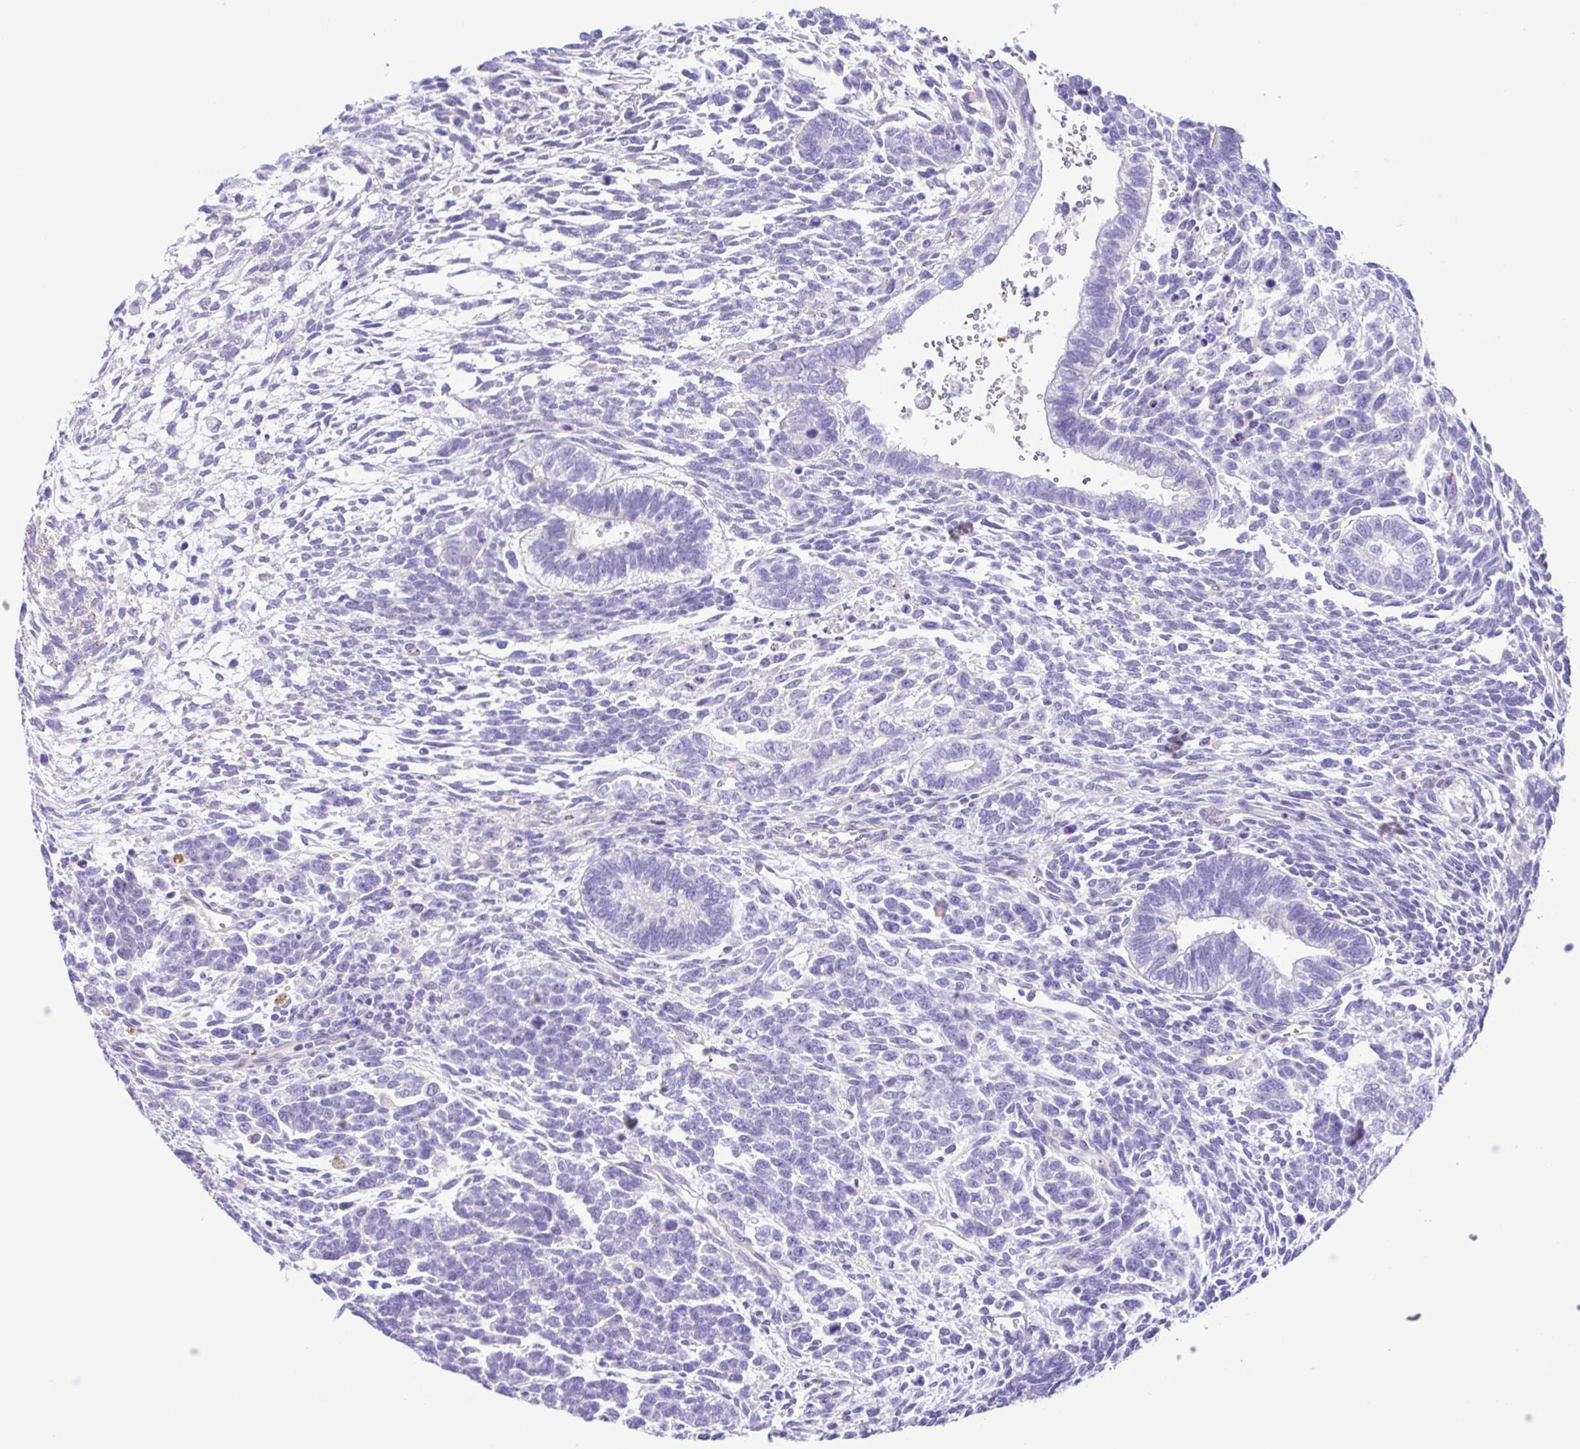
{"staining": {"intensity": "negative", "quantity": "none", "location": "none"}, "tissue": "testis cancer", "cell_type": "Tumor cells", "image_type": "cancer", "snomed": [{"axis": "morphology", "description": "Carcinoma, Embryonal, NOS"}, {"axis": "topography", "description": "Testis"}], "caption": "Tumor cells are negative for protein expression in human testis embryonal carcinoma. The staining is performed using DAB brown chromogen with nuclei counter-stained in using hematoxylin.", "gene": "CYP11B1", "patient": {"sex": "male", "age": 23}}